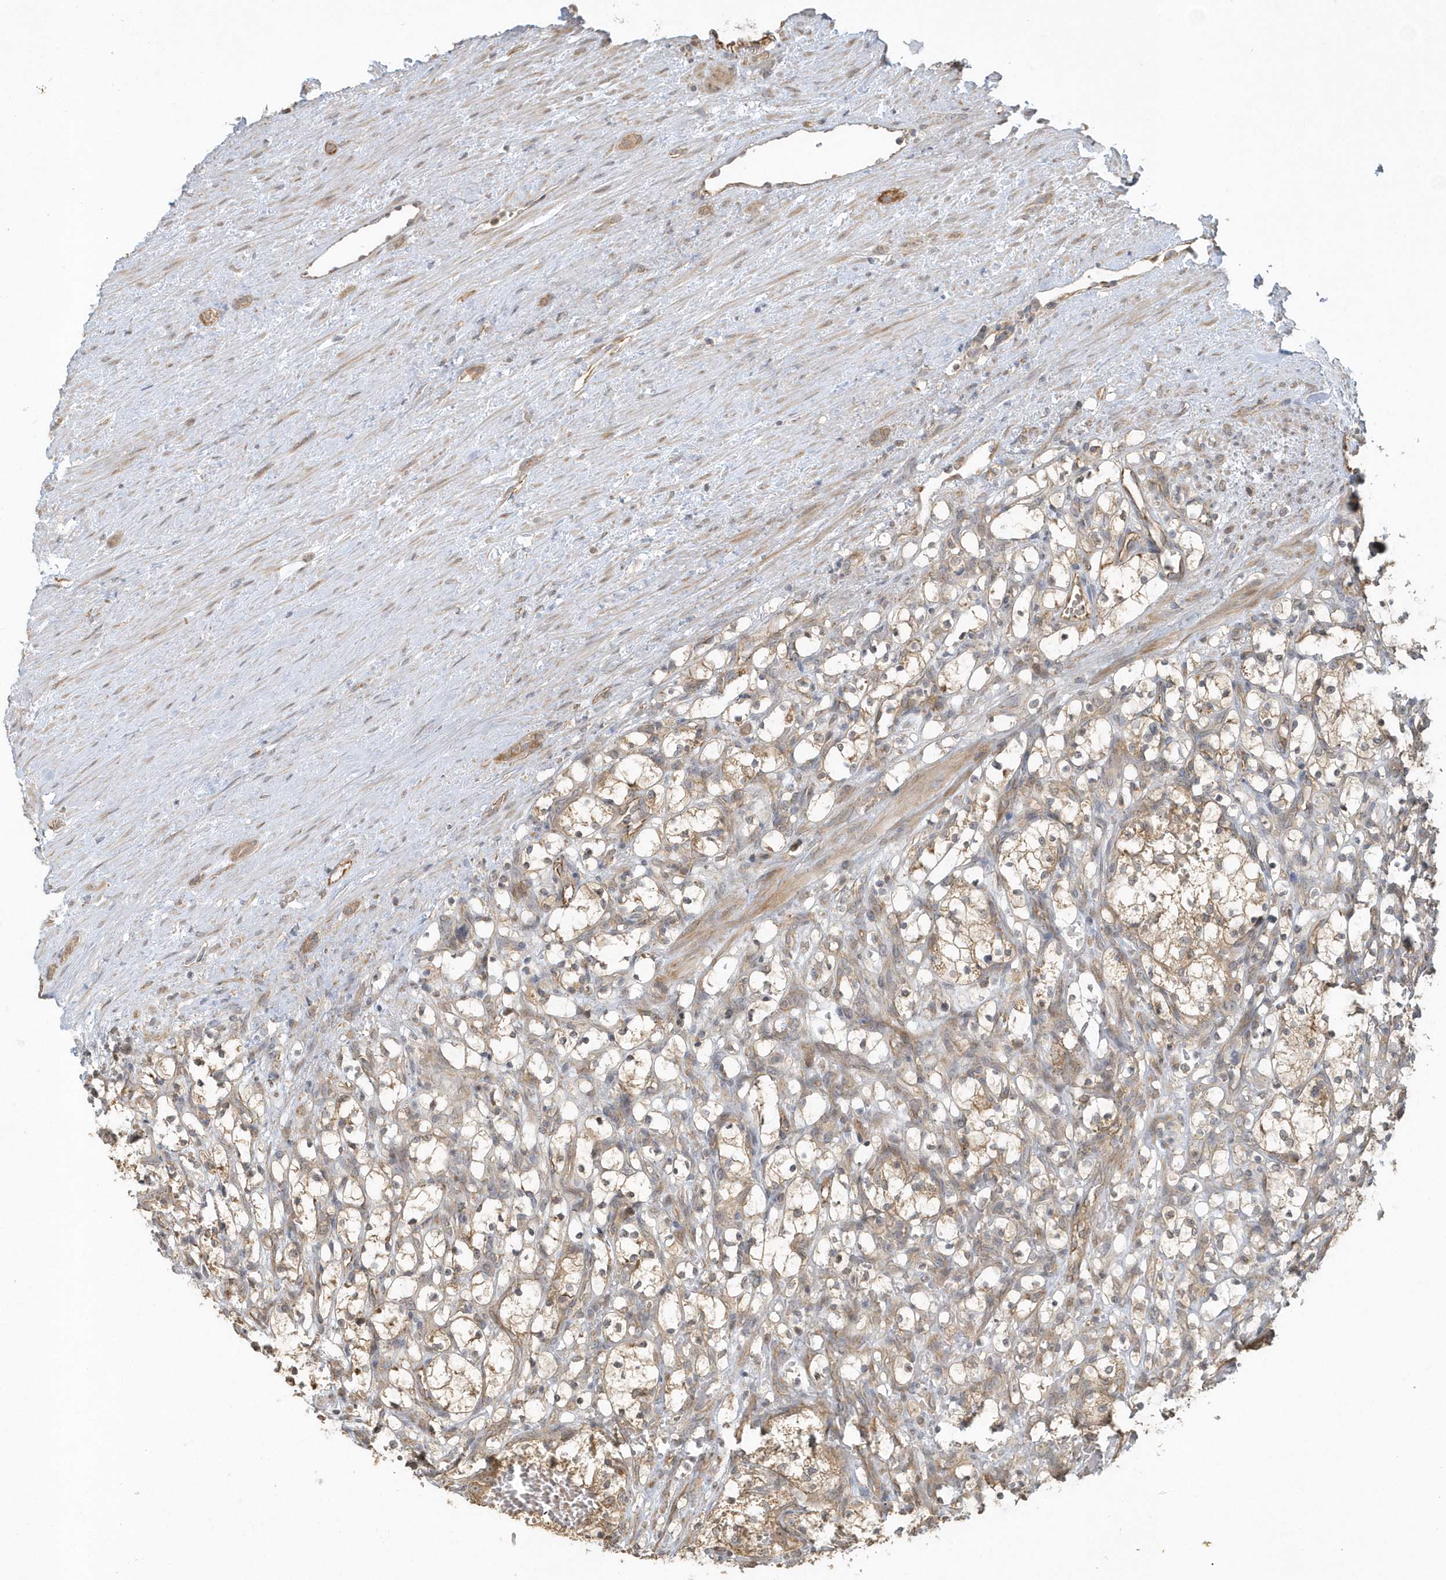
{"staining": {"intensity": "moderate", "quantity": ">75%", "location": "cytoplasmic/membranous"}, "tissue": "renal cancer", "cell_type": "Tumor cells", "image_type": "cancer", "snomed": [{"axis": "morphology", "description": "Adenocarcinoma, NOS"}, {"axis": "topography", "description": "Kidney"}], "caption": "The immunohistochemical stain highlights moderate cytoplasmic/membranous positivity in tumor cells of renal cancer (adenocarcinoma) tissue.", "gene": "THG1L", "patient": {"sex": "female", "age": 69}}